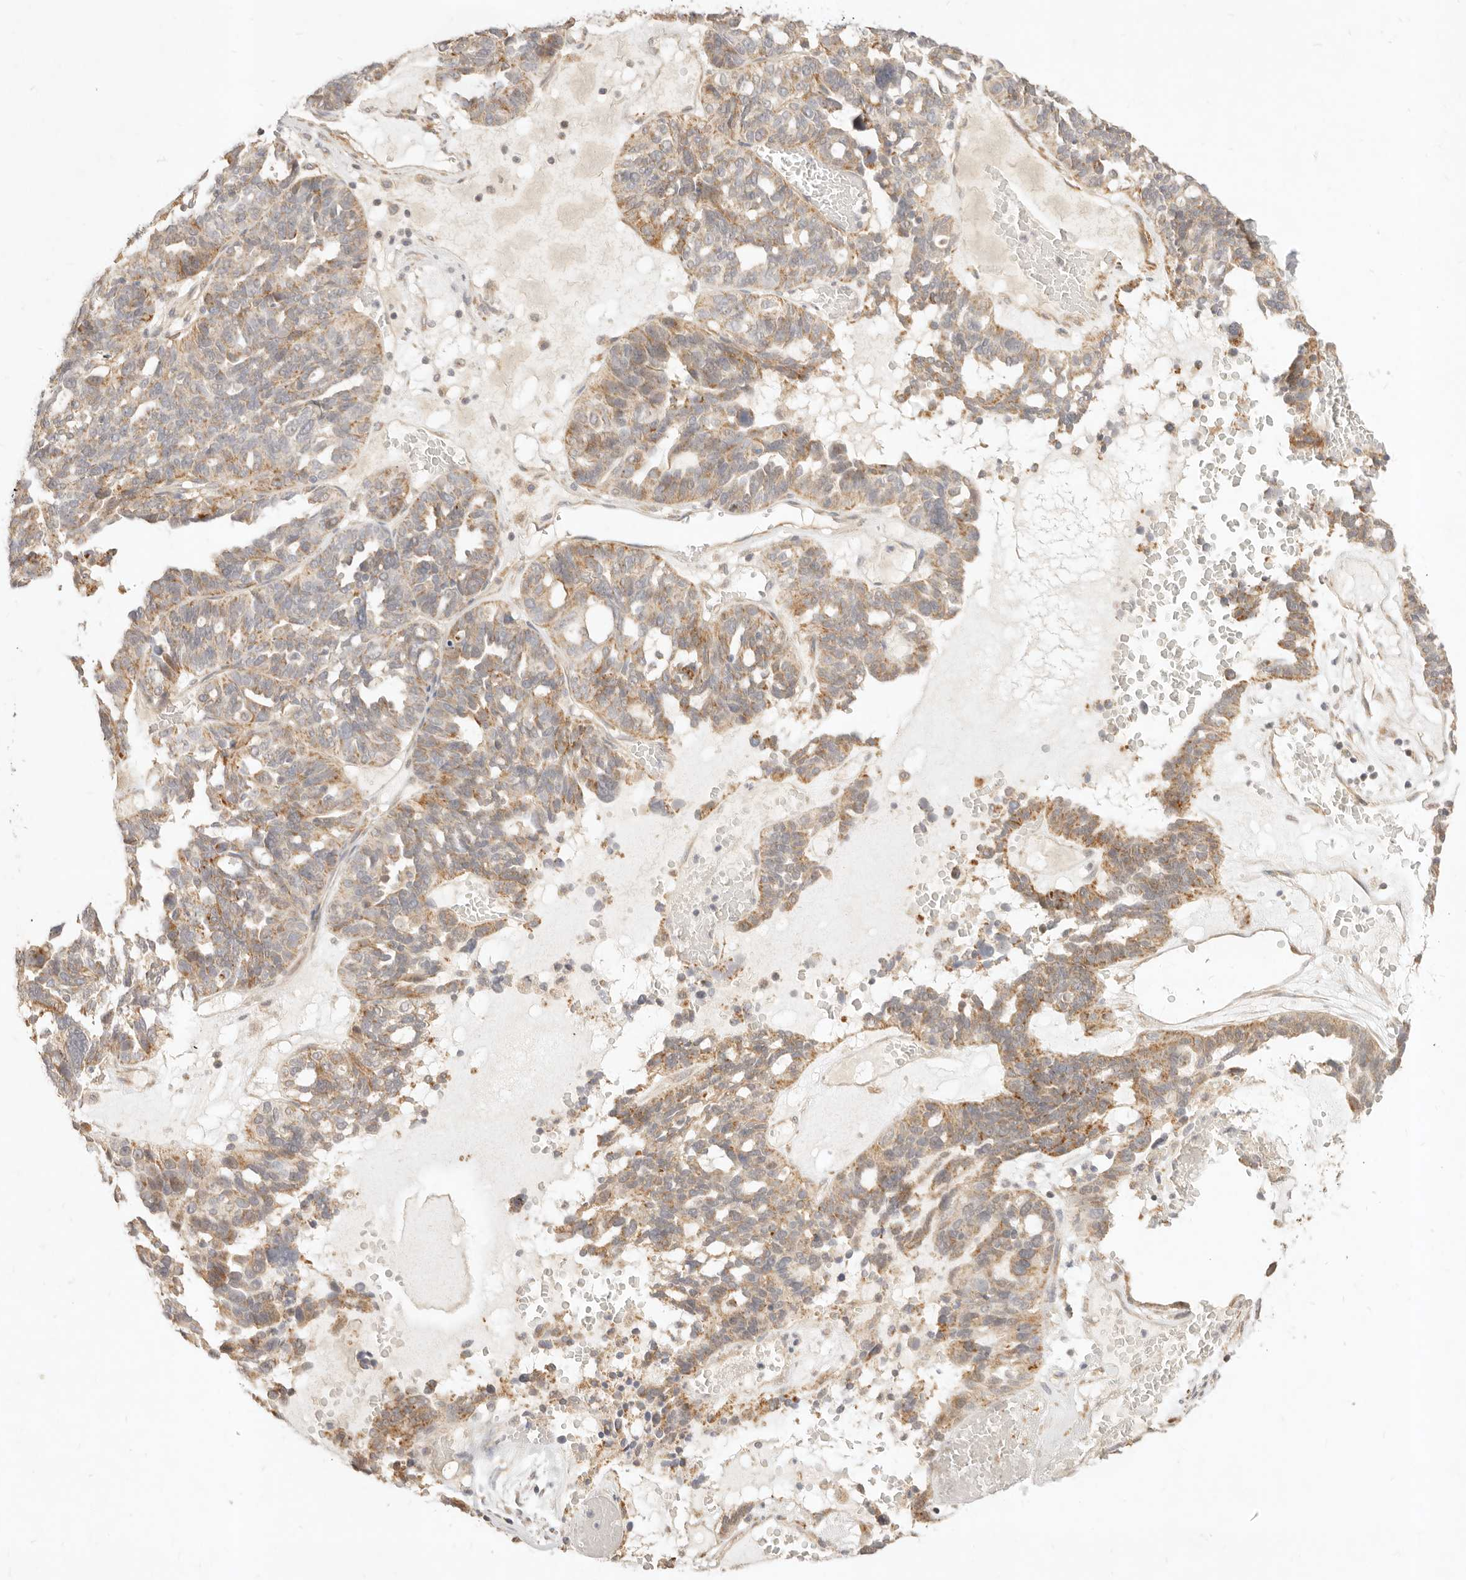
{"staining": {"intensity": "moderate", "quantity": "<25%", "location": "cytoplasmic/membranous"}, "tissue": "ovarian cancer", "cell_type": "Tumor cells", "image_type": "cancer", "snomed": [{"axis": "morphology", "description": "Cystadenocarcinoma, serous, NOS"}, {"axis": "topography", "description": "Ovary"}], "caption": "Immunohistochemistry (IHC) (DAB (3,3'-diaminobenzidine)) staining of ovarian cancer (serous cystadenocarcinoma) shows moderate cytoplasmic/membranous protein staining in about <25% of tumor cells.", "gene": "RUBCNL", "patient": {"sex": "female", "age": 59}}